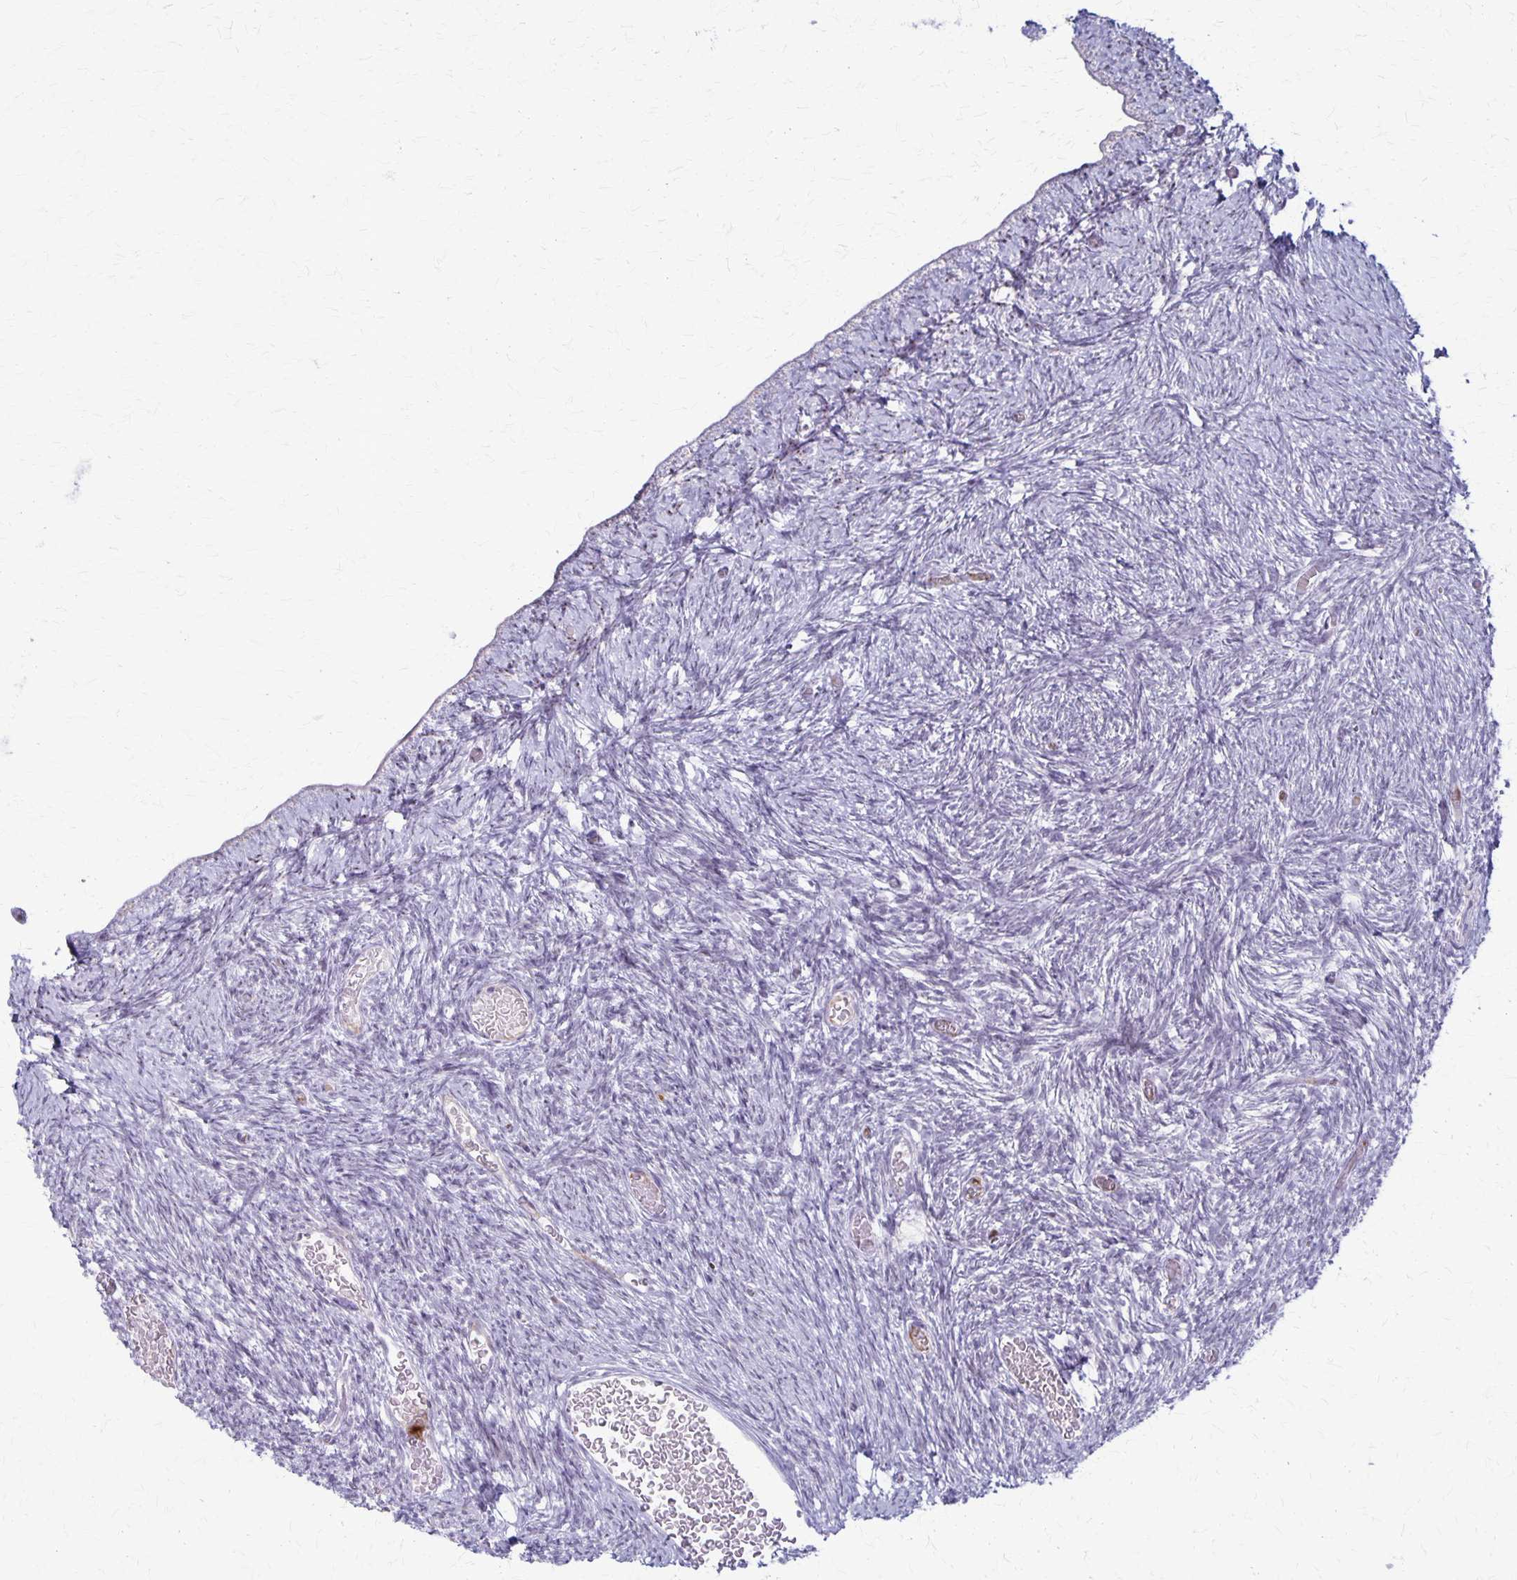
{"staining": {"intensity": "negative", "quantity": "none", "location": "none"}, "tissue": "ovary", "cell_type": "Ovarian stroma cells", "image_type": "normal", "snomed": [{"axis": "morphology", "description": "Normal tissue, NOS"}, {"axis": "topography", "description": "Ovary"}], "caption": "The photomicrograph exhibits no significant staining in ovarian stroma cells of ovary. (Immunohistochemistry (ihc), brightfield microscopy, high magnification).", "gene": "DLK2", "patient": {"sex": "female", "age": 39}}